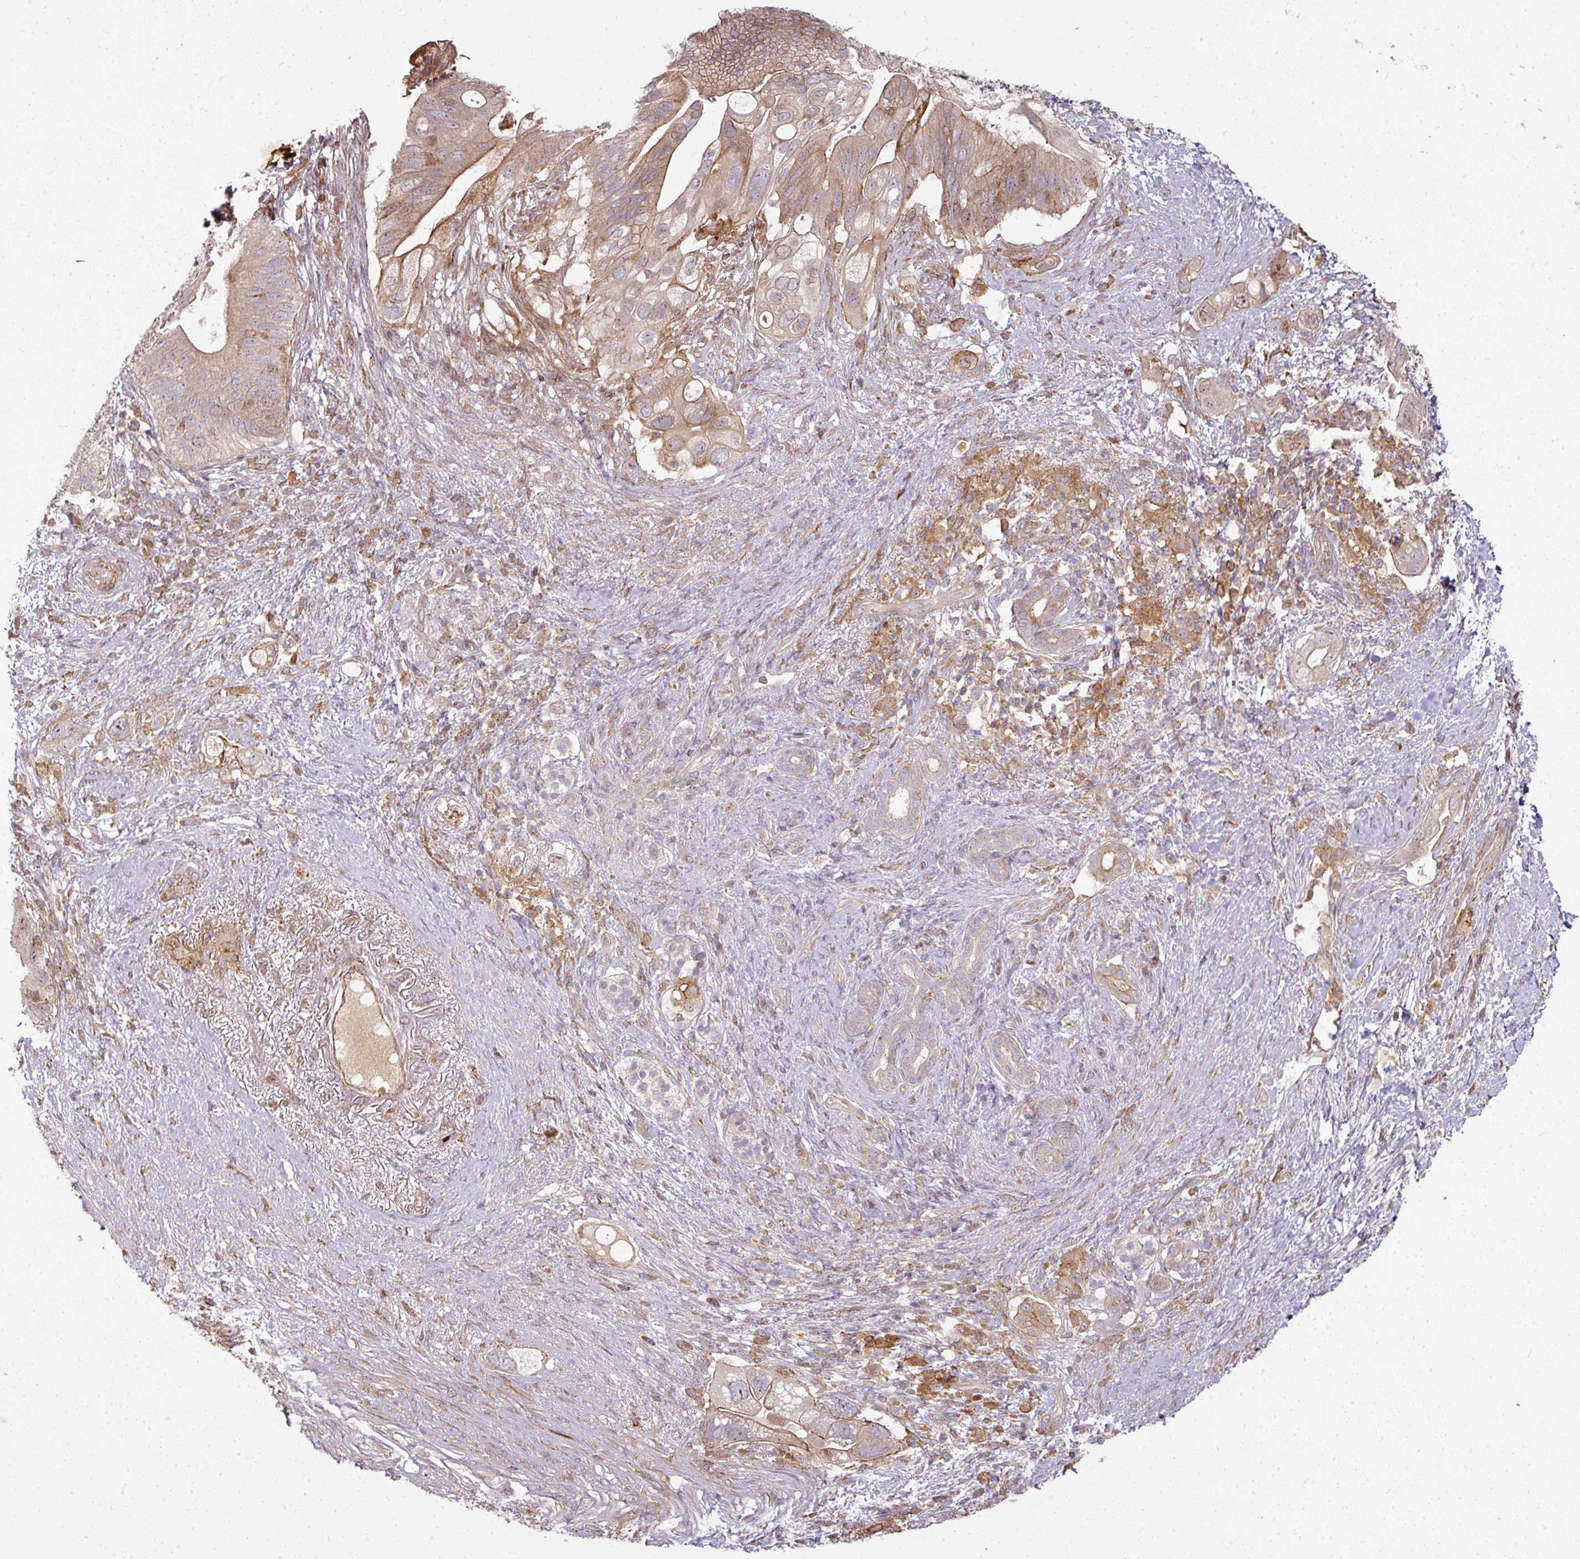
{"staining": {"intensity": "moderate", "quantity": ">75%", "location": "cytoplasmic/membranous"}, "tissue": "pancreatic cancer", "cell_type": "Tumor cells", "image_type": "cancer", "snomed": [{"axis": "morphology", "description": "Adenocarcinoma, NOS"}, {"axis": "topography", "description": "Pancreas"}], "caption": "About >75% of tumor cells in human pancreatic adenocarcinoma exhibit moderate cytoplasmic/membranous protein positivity as visualized by brown immunohistochemical staining.", "gene": "ATAT1", "patient": {"sex": "female", "age": 72}}